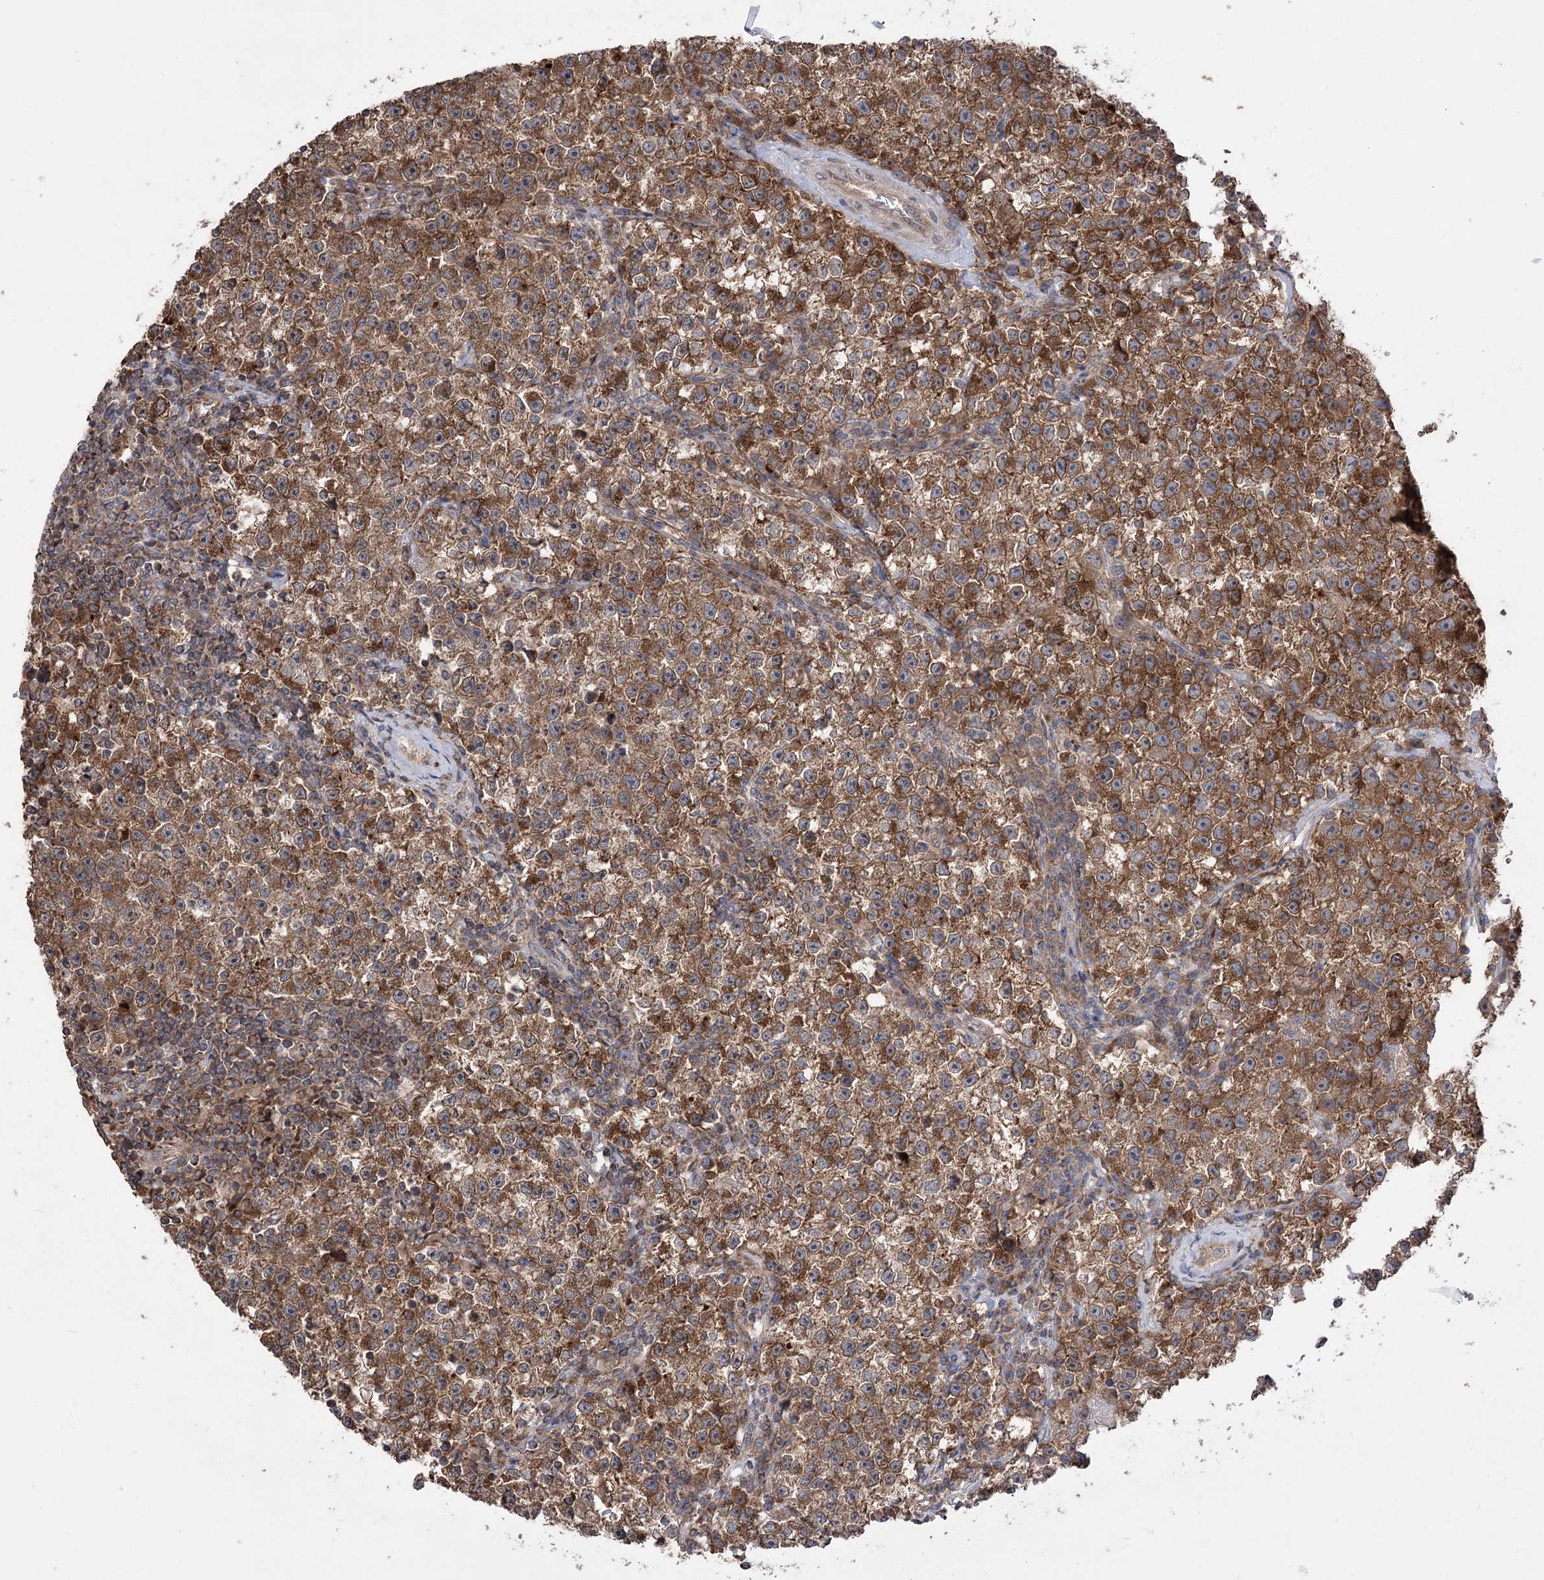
{"staining": {"intensity": "moderate", "quantity": ">75%", "location": "cytoplasmic/membranous"}, "tissue": "testis cancer", "cell_type": "Tumor cells", "image_type": "cancer", "snomed": [{"axis": "morphology", "description": "Seminoma, NOS"}, {"axis": "topography", "description": "Testis"}], "caption": "Immunohistochemical staining of testis seminoma reveals medium levels of moderate cytoplasmic/membranous protein expression in approximately >75% of tumor cells.", "gene": "XYLB", "patient": {"sex": "male", "age": 22}}